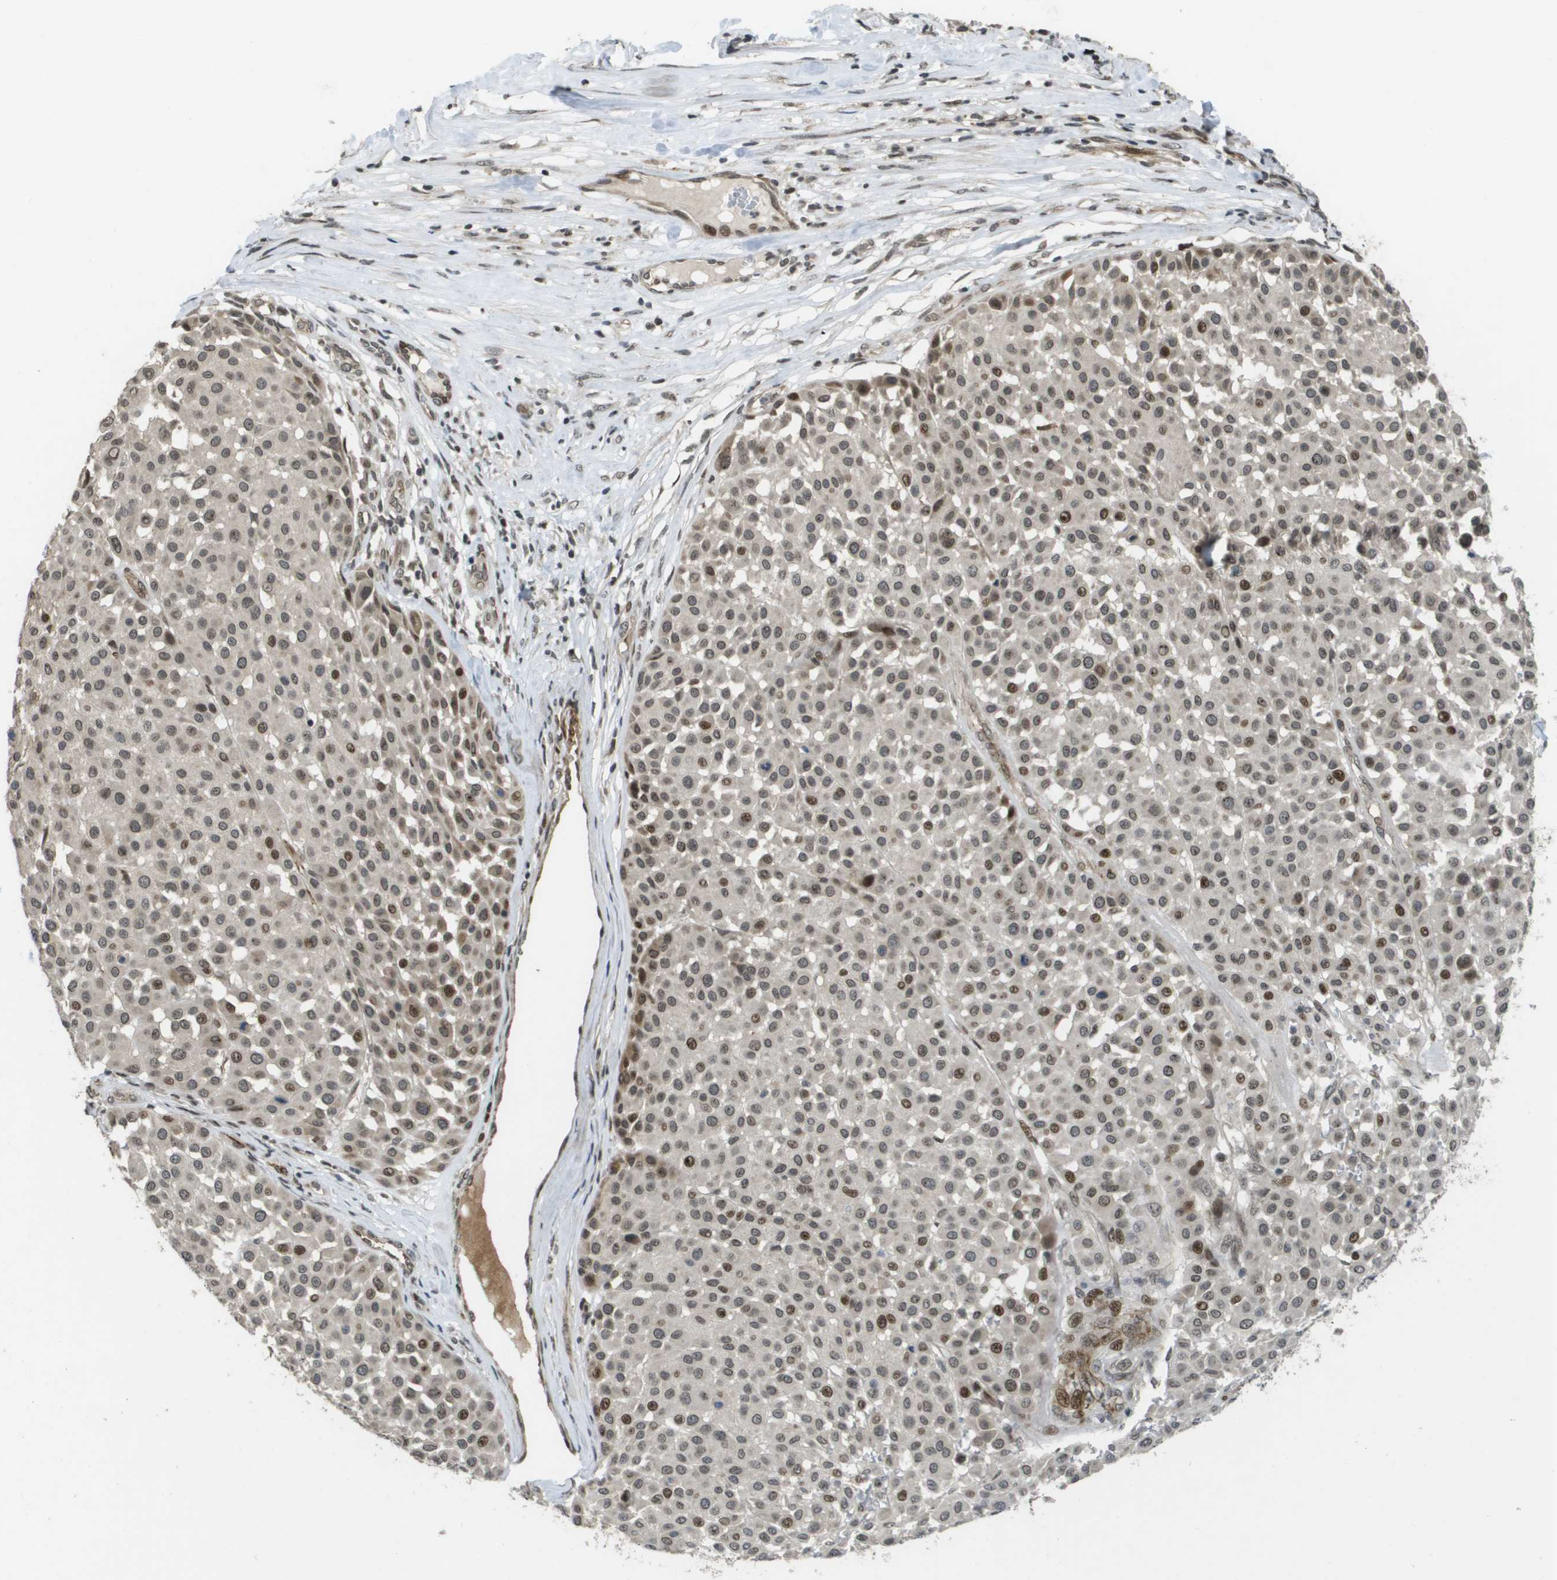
{"staining": {"intensity": "moderate", "quantity": "25%-75%", "location": "nuclear"}, "tissue": "melanoma", "cell_type": "Tumor cells", "image_type": "cancer", "snomed": [{"axis": "morphology", "description": "Malignant melanoma, Metastatic site"}, {"axis": "topography", "description": "Soft tissue"}], "caption": "High-power microscopy captured an immunohistochemistry micrograph of malignant melanoma (metastatic site), revealing moderate nuclear staining in about 25%-75% of tumor cells. Using DAB (brown) and hematoxylin (blue) stains, captured at high magnification using brightfield microscopy.", "gene": "KAT5", "patient": {"sex": "male", "age": 41}}